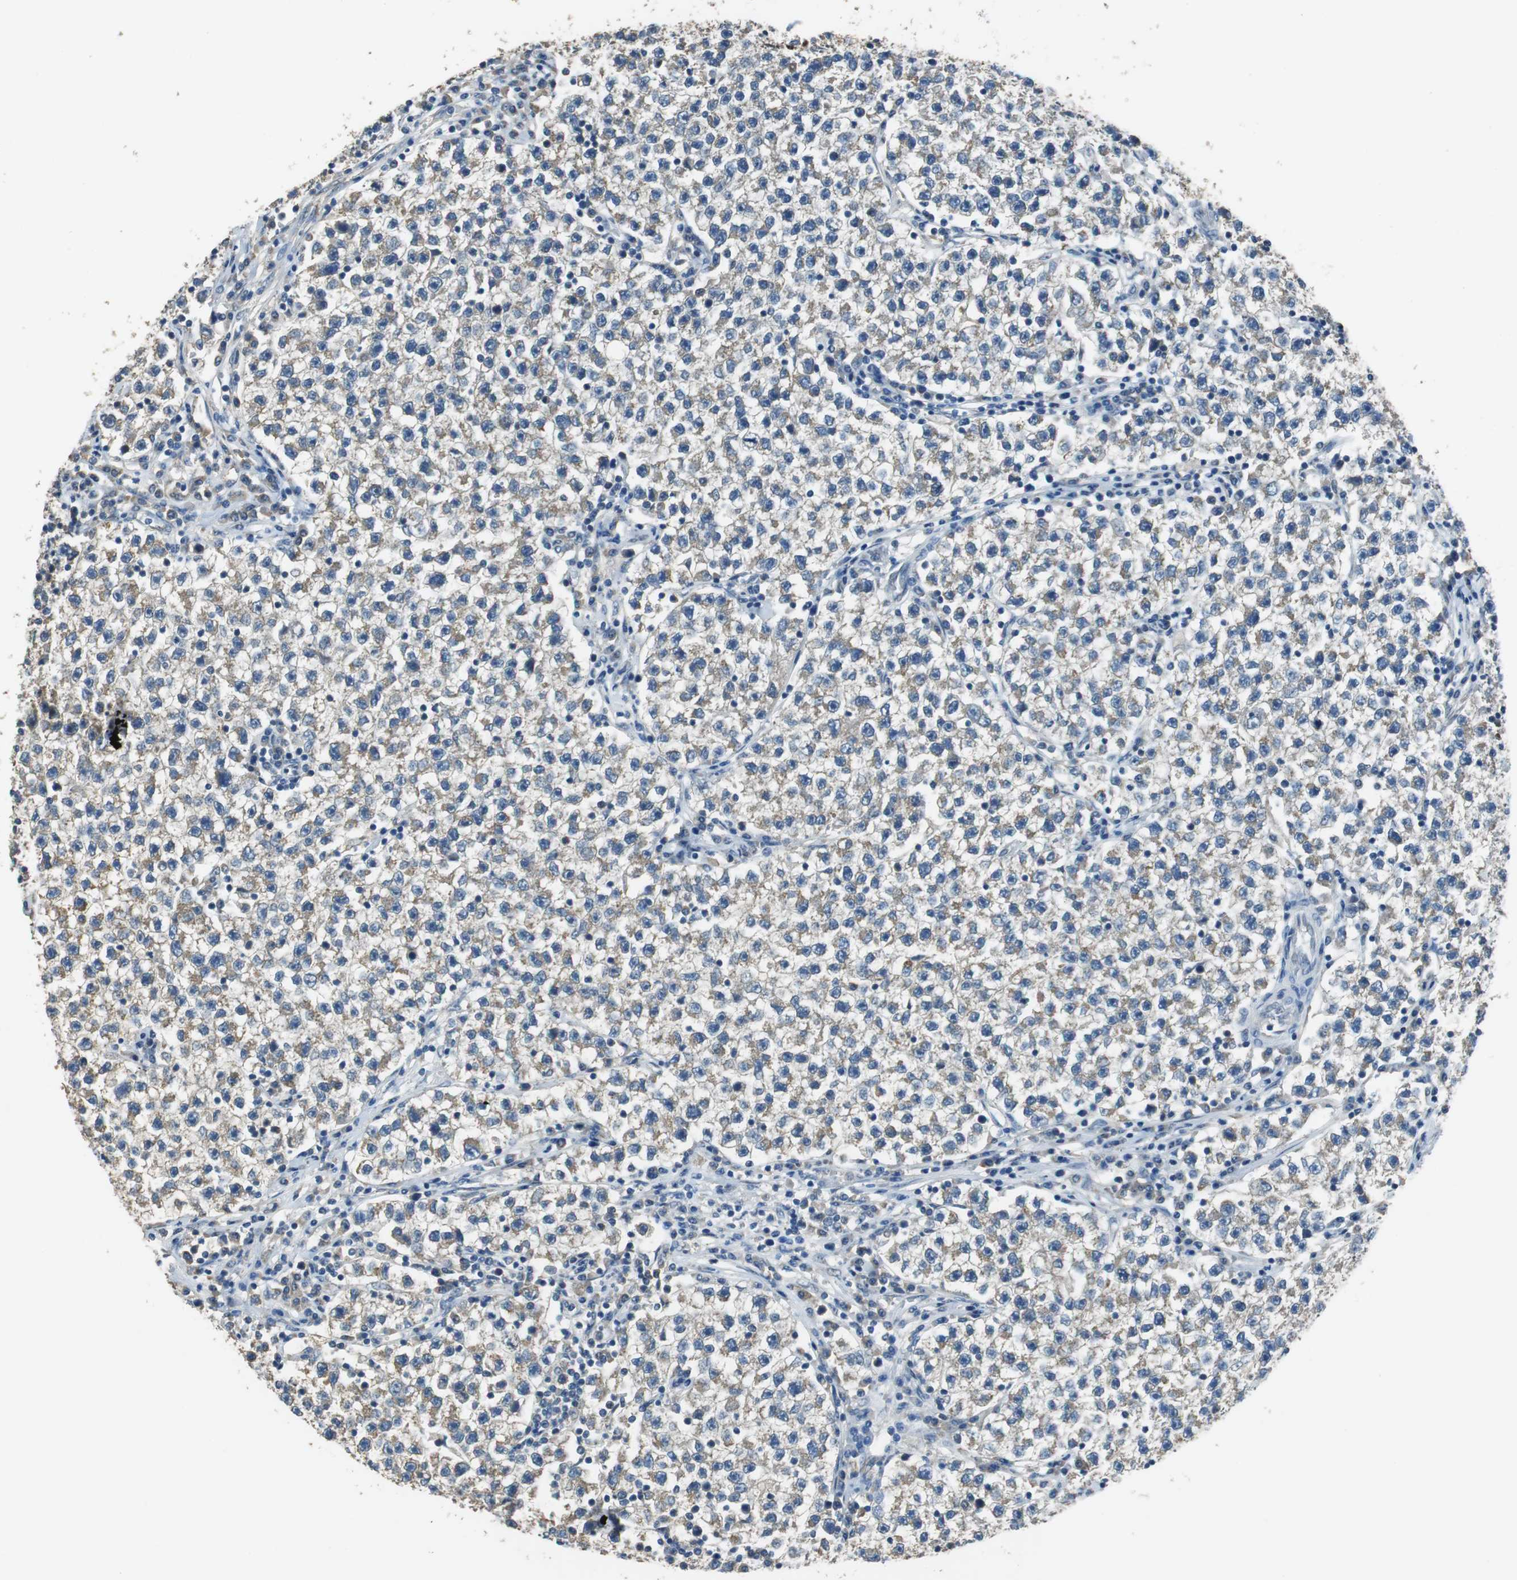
{"staining": {"intensity": "moderate", "quantity": ">75%", "location": "cytoplasmic/membranous"}, "tissue": "testis cancer", "cell_type": "Tumor cells", "image_type": "cancer", "snomed": [{"axis": "morphology", "description": "Seminoma, NOS"}, {"axis": "topography", "description": "Testis"}], "caption": "There is medium levels of moderate cytoplasmic/membranous staining in tumor cells of testis cancer, as demonstrated by immunohistochemical staining (brown color).", "gene": "ALDH4A1", "patient": {"sex": "male", "age": 22}}